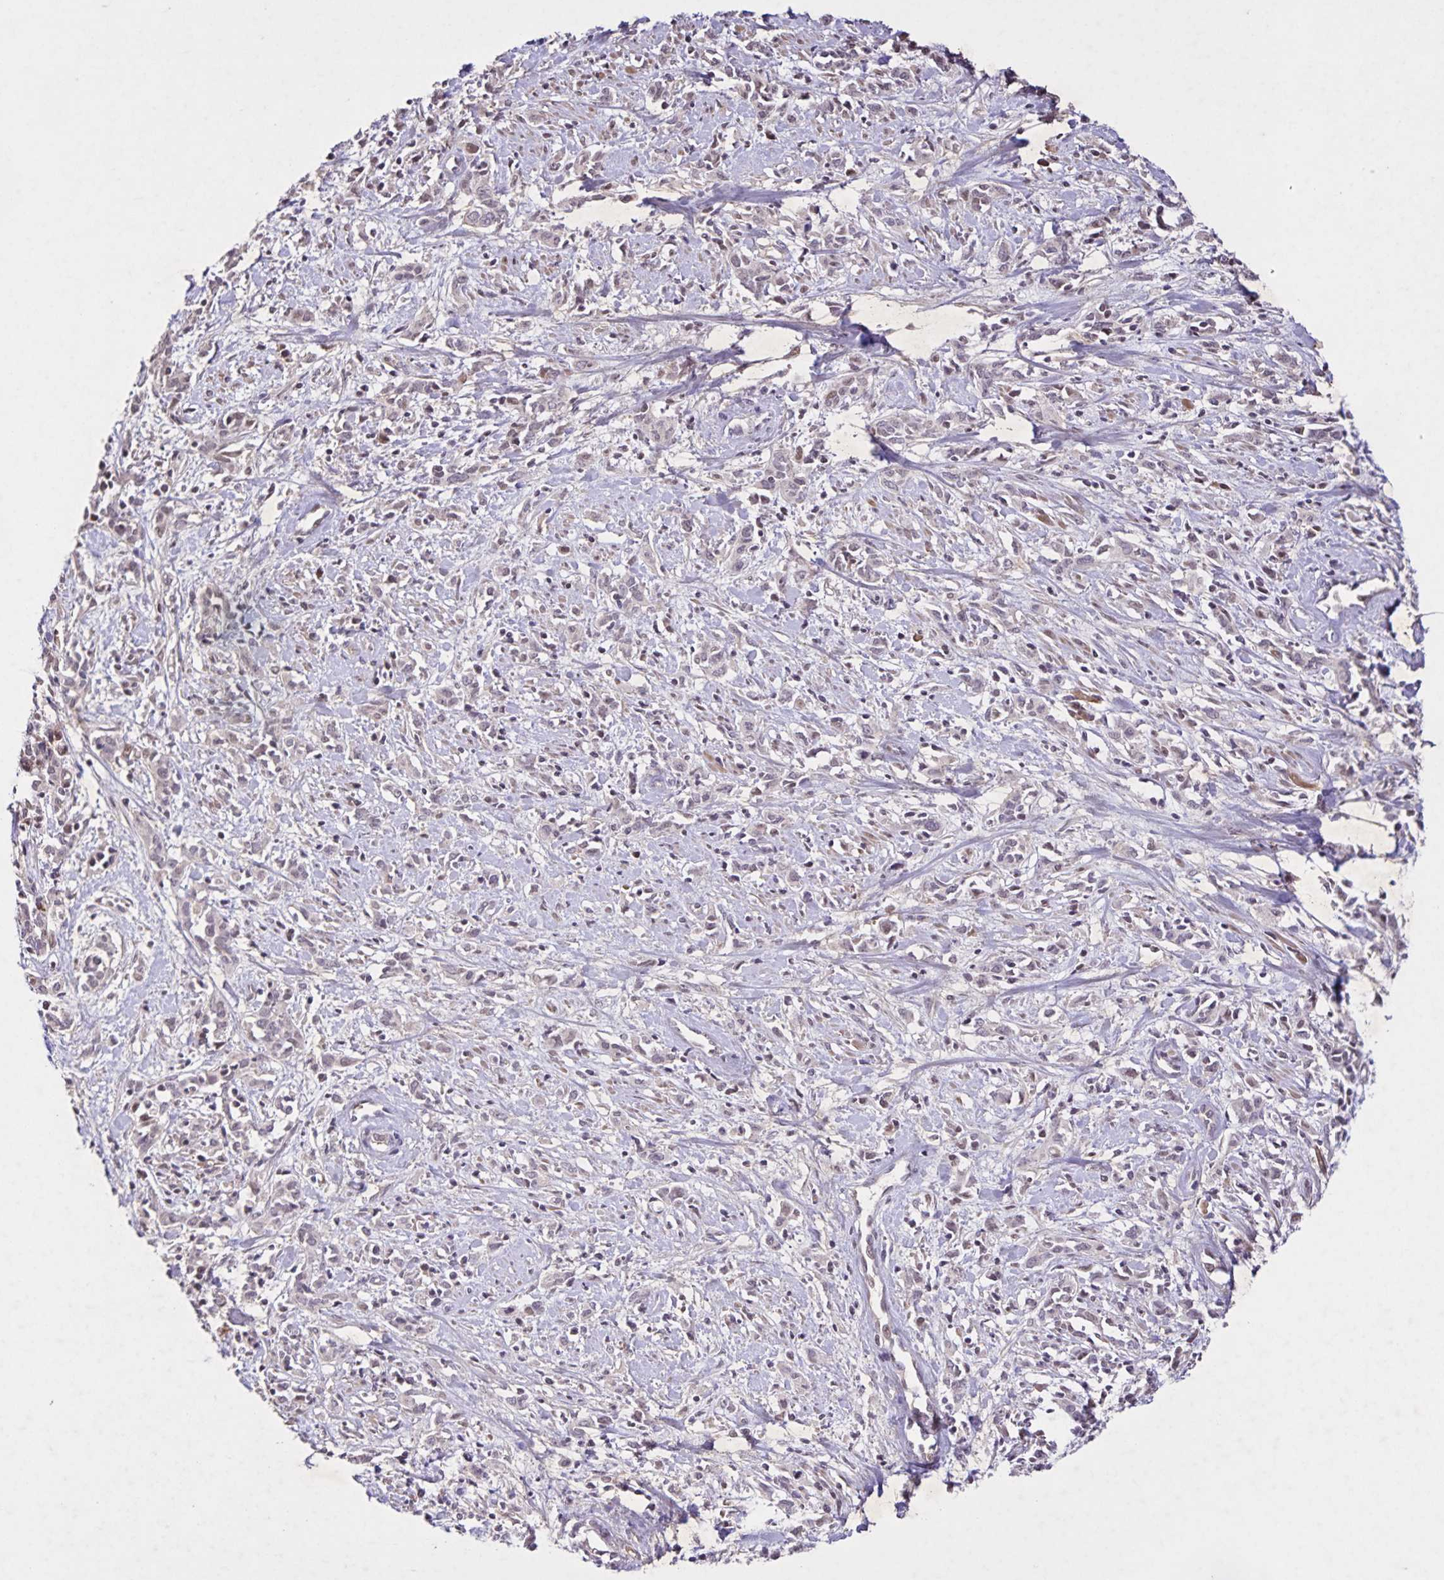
{"staining": {"intensity": "weak", "quantity": "25%-75%", "location": "cytoplasmic/membranous,nuclear"}, "tissue": "cervical cancer", "cell_type": "Tumor cells", "image_type": "cancer", "snomed": [{"axis": "morphology", "description": "Adenocarcinoma, NOS"}, {"axis": "topography", "description": "Cervix"}], "caption": "The image shows immunohistochemical staining of cervical adenocarcinoma. There is weak cytoplasmic/membranous and nuclear staining is identified in approximately 25%-75% of tumor cells. (Brightfield microscopy of DAB IHC at high magnification).", "gene": "GDF2", "patient": {"sex": "female", "age": 40}}